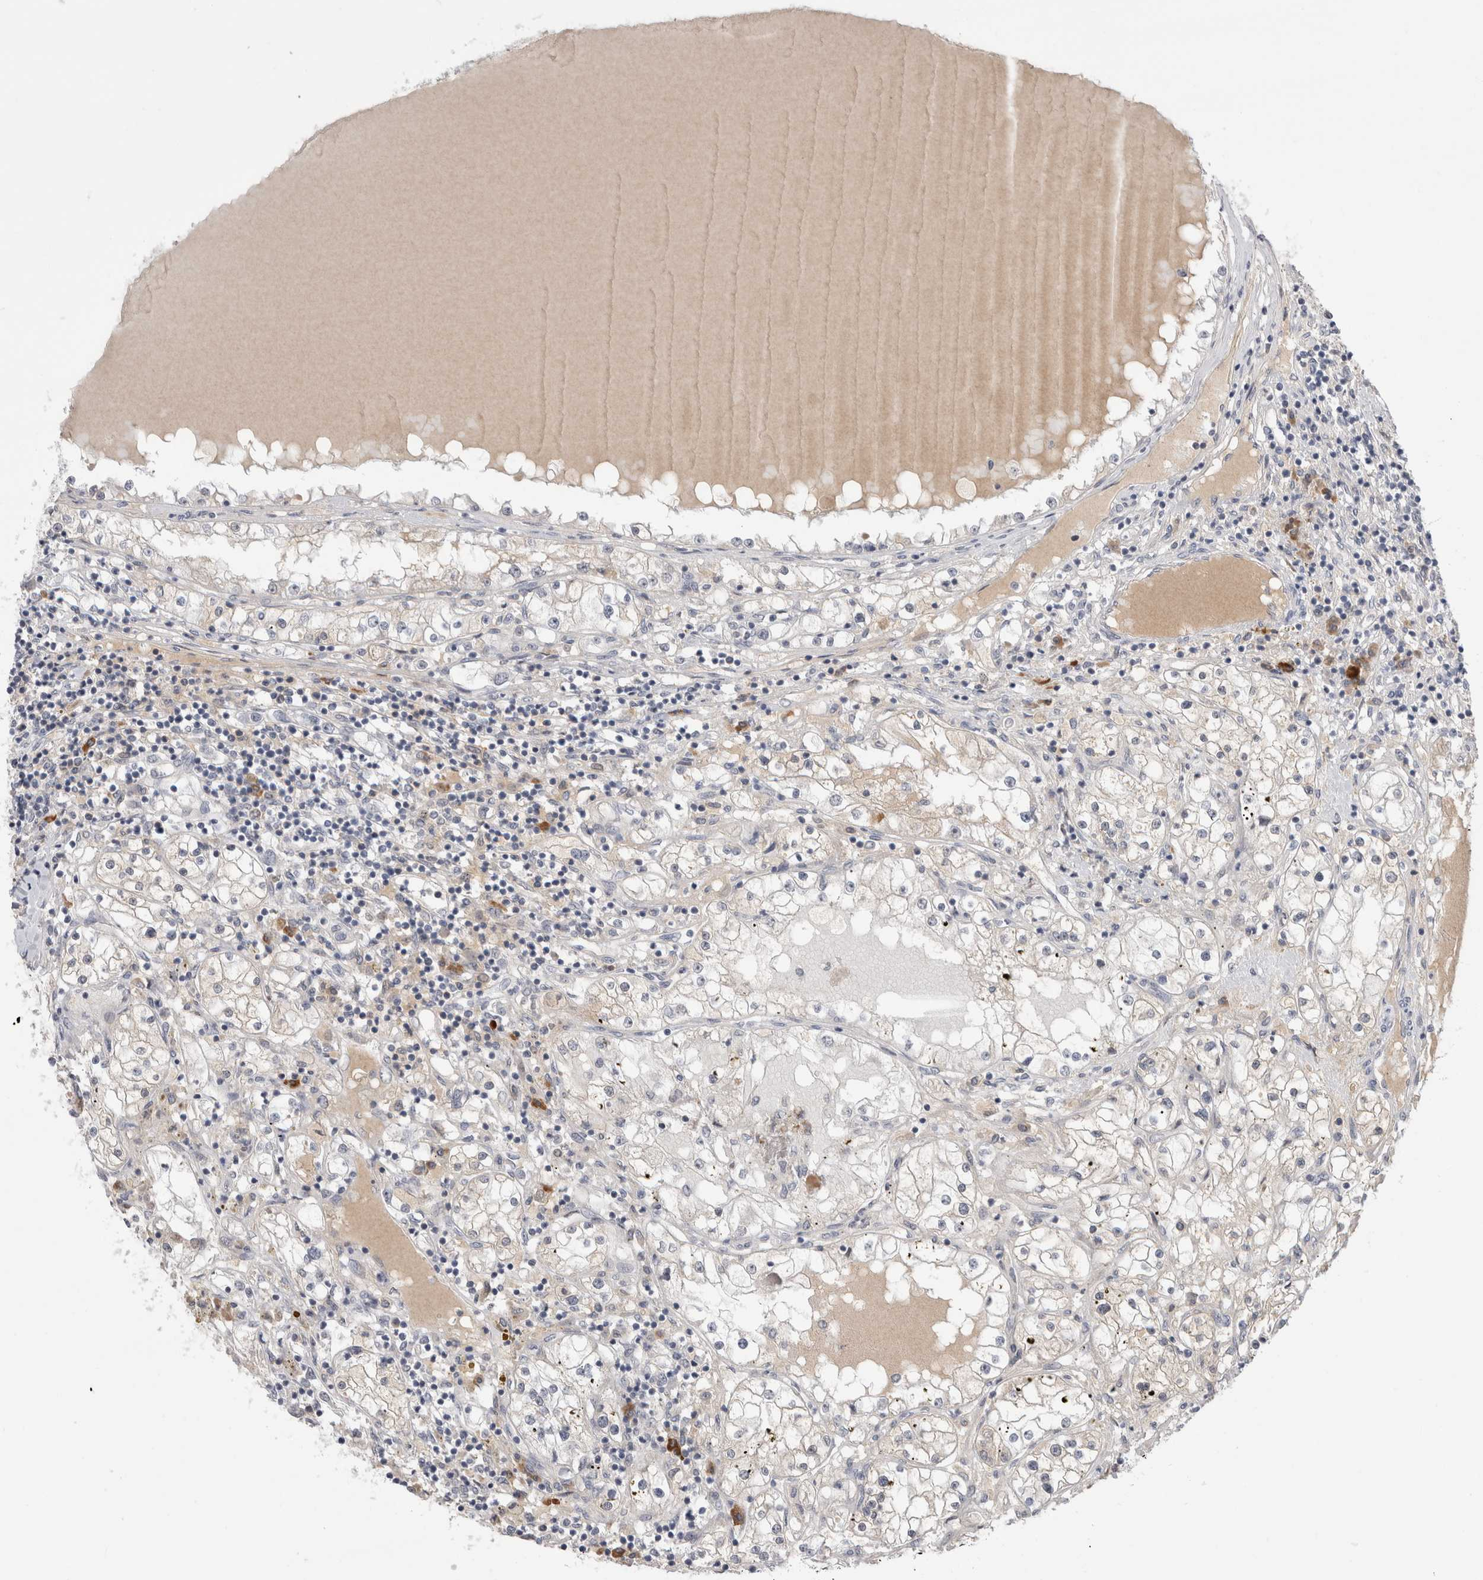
{"staining": {"intensity": "negative", "quantity": "none", "location": "none"}, "tissue": "renal cancer", "cell_type": "Tumor cells", "image_type": "cancer", "snomed": [{"axis": "morphology", "description": "Adenocarcinoma, NOS"}, {"axis": "topography", "description": "Kidney"}], "caption": "Immunohistochemistry (IHC) of renal cancer (adenocarcinoma) demonstrates no expression in tumor cells.", "gene": "ZNF24", "patient": {"sex": "male", "age": 68}}